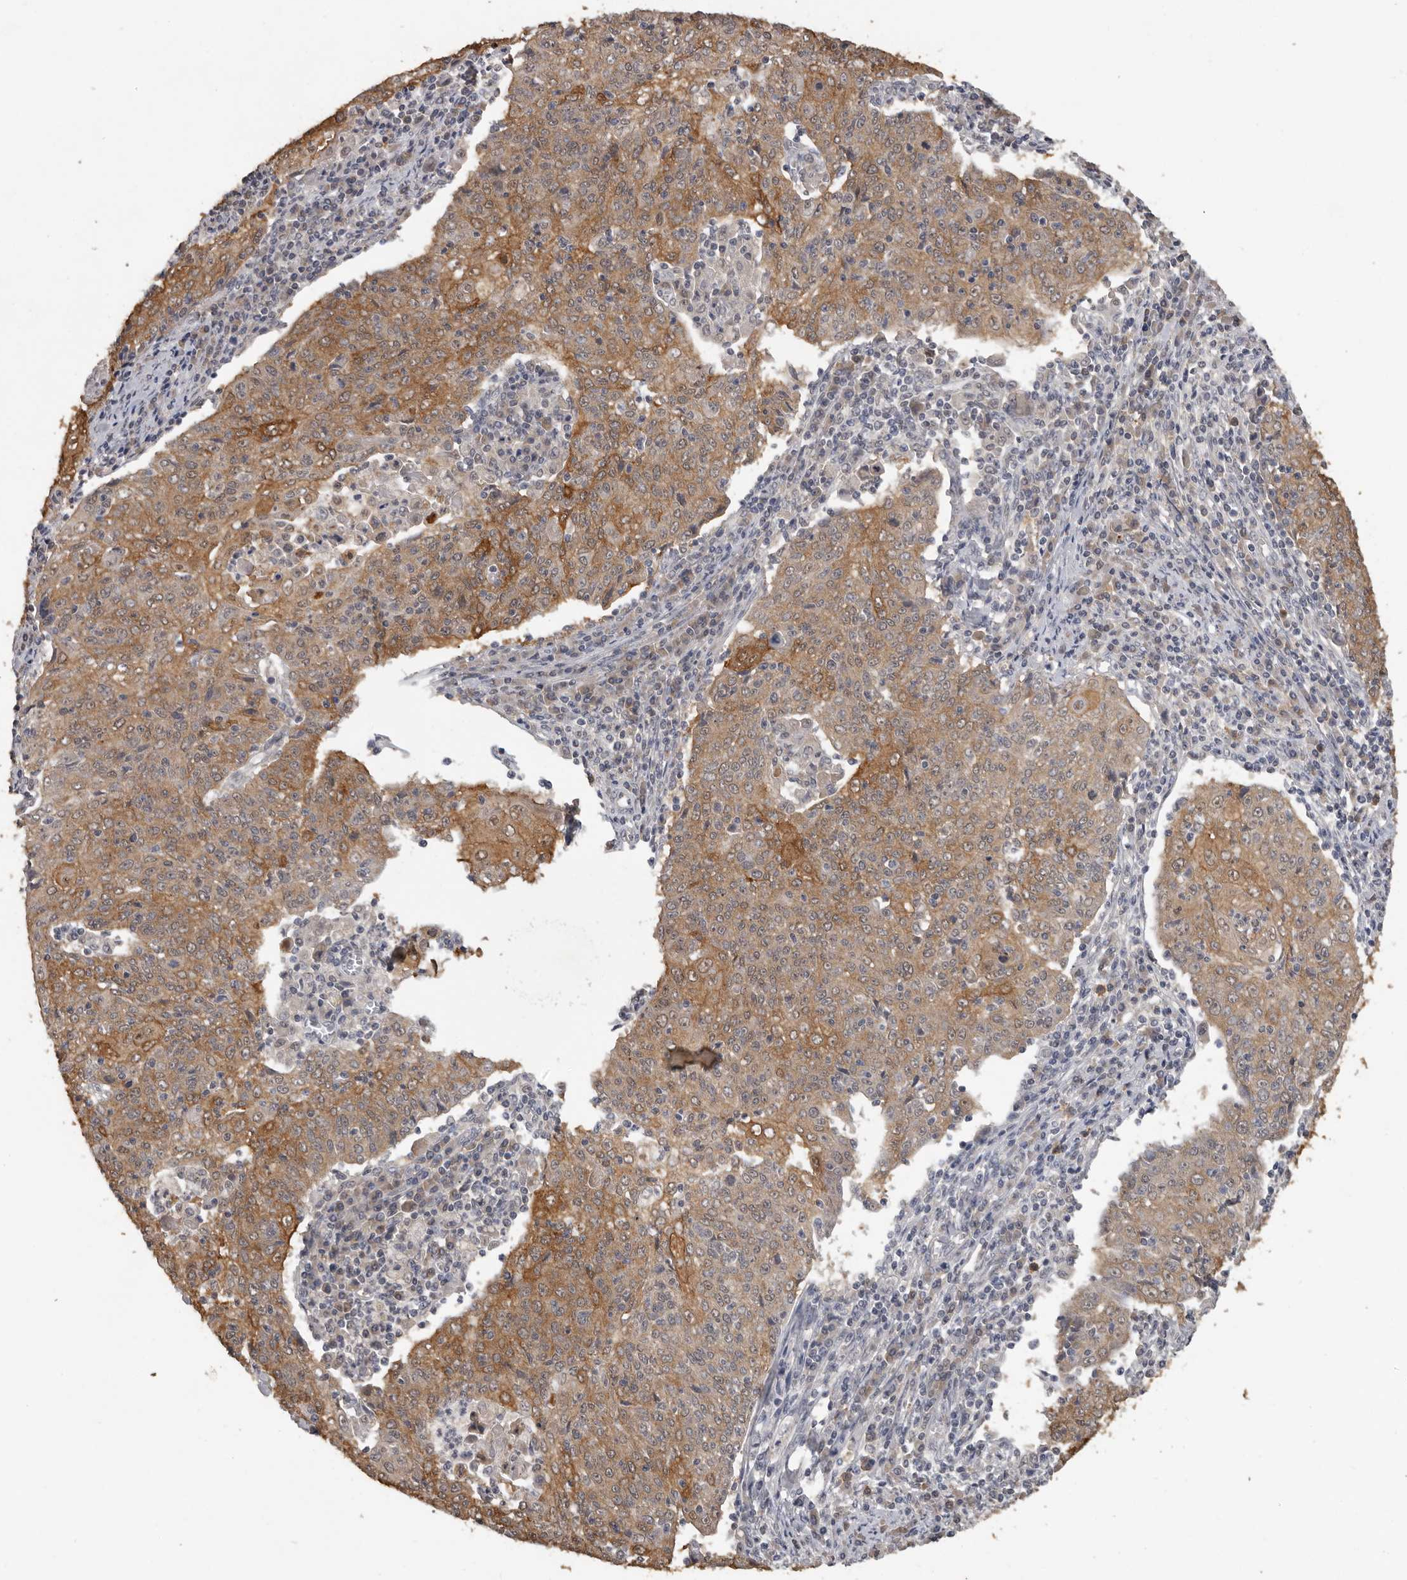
{"staining": {"intensity": "moderate", "quantity": ">75%", "location": "cytoplasmic/membranous"}, "tissue": "cervical cancer", "cell_type": "Tumor cells", "image_type": "cancer", "snomed": [{"axis": "morphology", "description": "Squamous cell carcinoma, NOS"}, {"axis": "topography", "description": "Cervix"}], "caption": "This histopathology image displays cervical cancer stained with immunohistochemistry to label a protein in brown. The cytoplasmic/membranous of tumor cells show moderate positivity for the protein. Nuclei are counter-stained blue.", "gene": "MTF1", "patient": {"sex": "female", "age": 48}}